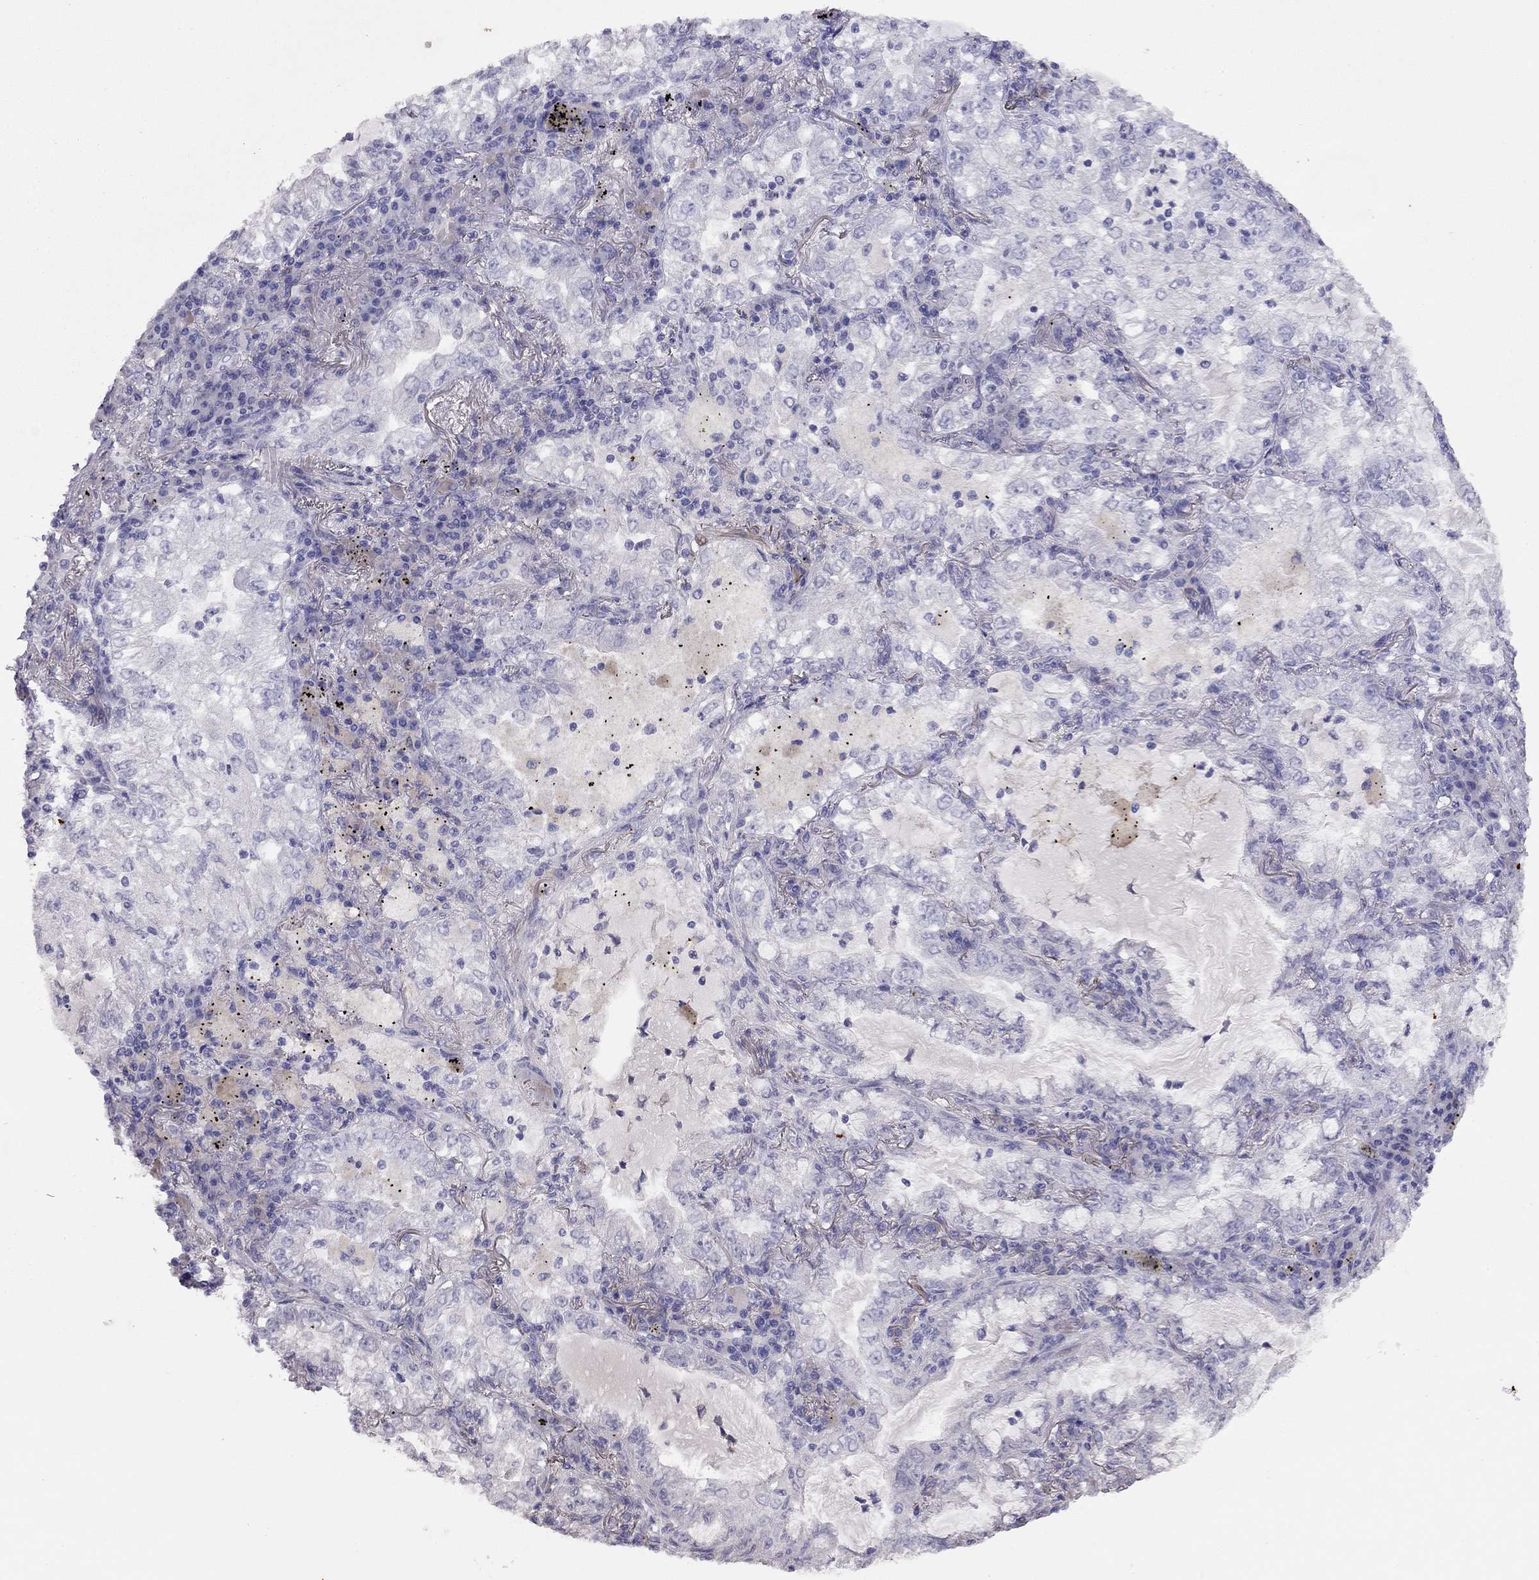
{"staining": {"intensity": "negative", "quantity": "none", "location": "none"}, "tissue": "lung cancer", "cell_type": "Tumor cells", "image_type": "cancer", "snomed": [{"axis": "morphology", "description": "Adenocarcinoma, NOS"}, {"axis": "topography", "description": "Lung"}], "caption": "Immunohistochemistry of lung cancer displays no positivity in tumor cells. Brightfield microscopy of IHC stained with DAB (brown) and hematoxylin (blue), captured at high magnification.", "gene": "LRIT2", "patient": {"sex": "female", "age": 73}}